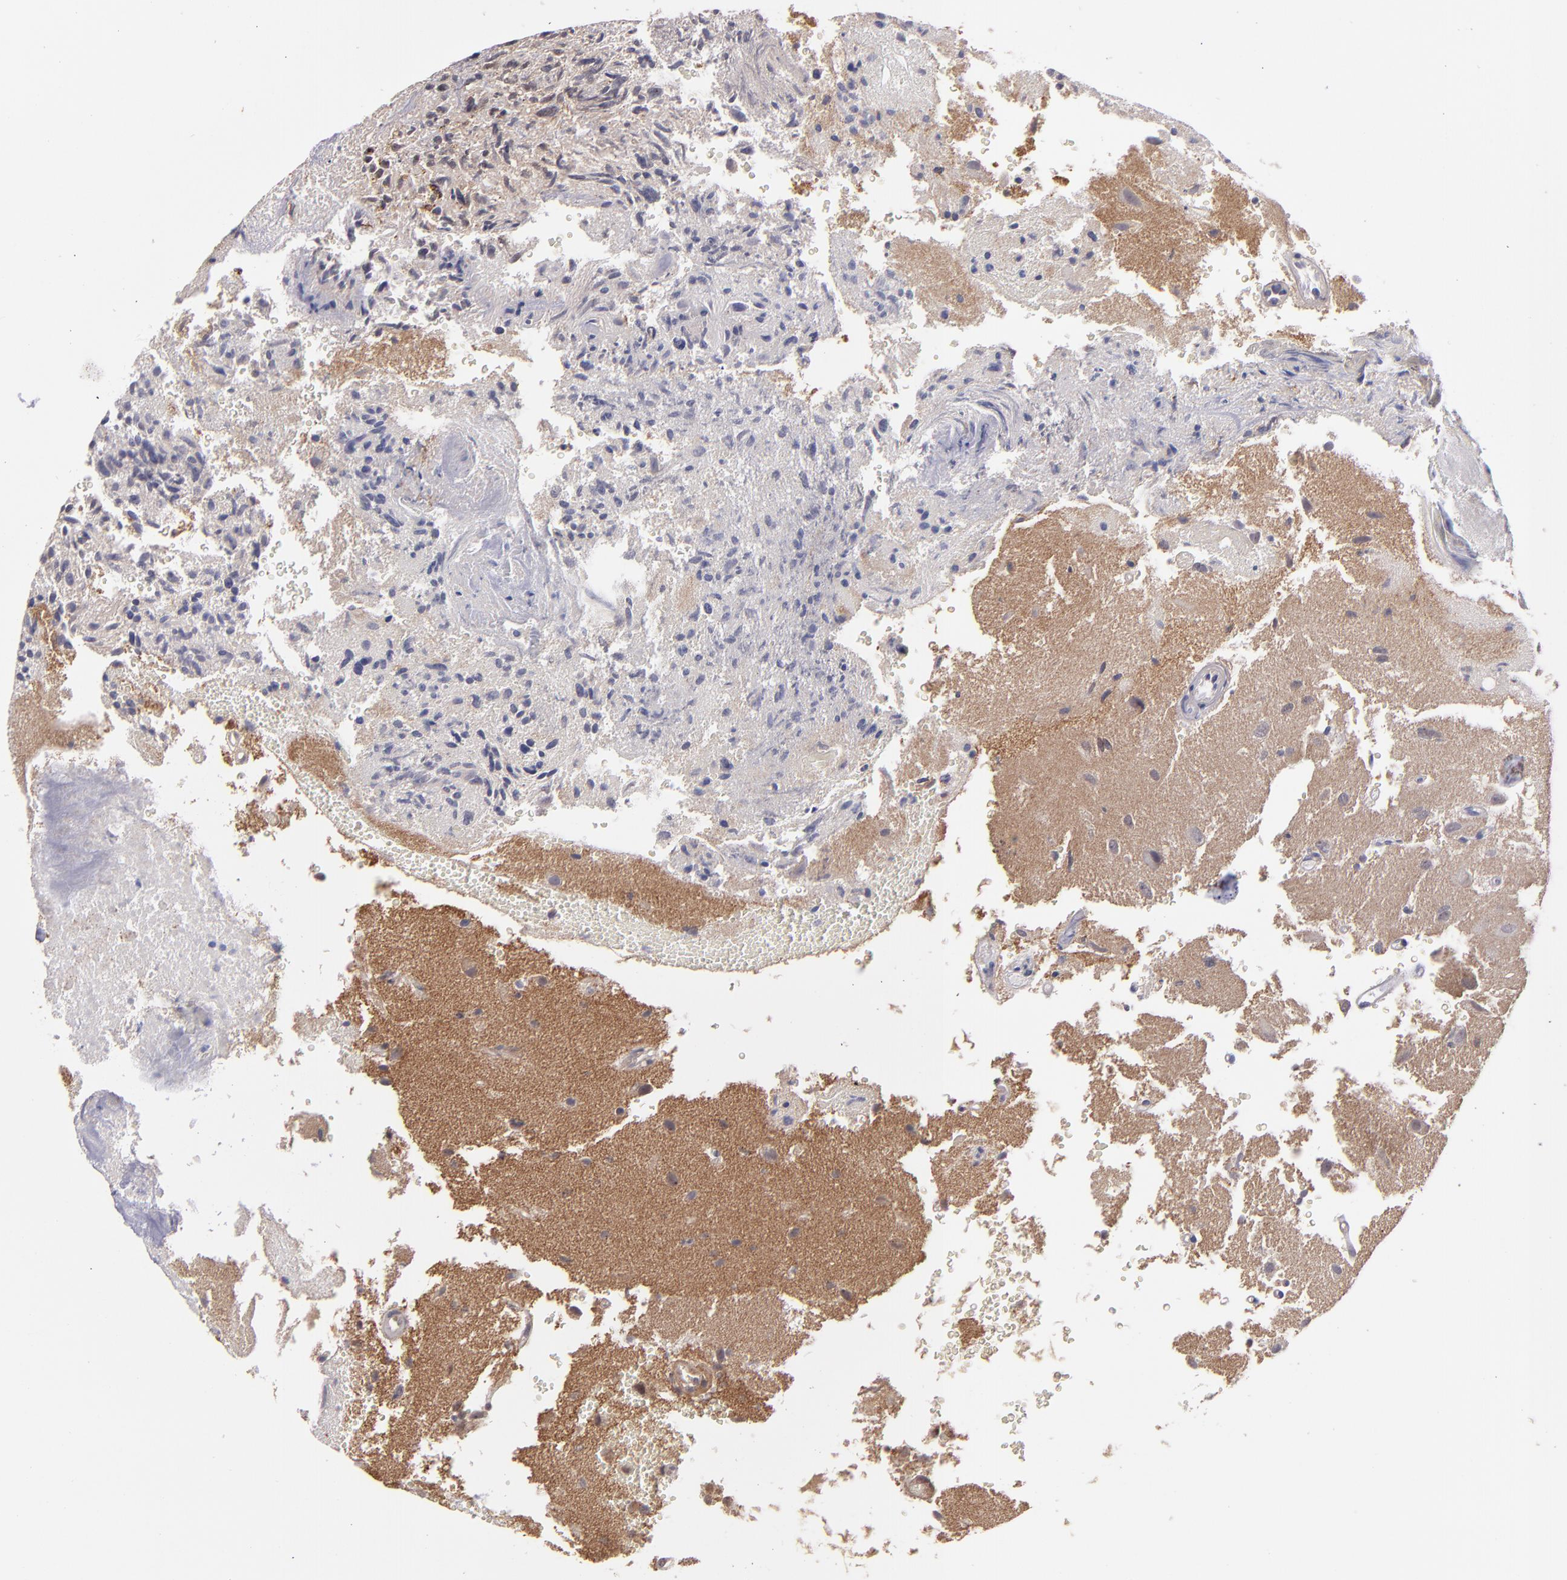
{"staining": {"intensity": "weak", "quantity": "<25%", "location": "cytoplasmic/membranous"}, "tissue": "glioma", "cell_type": "Tumor cells", "image_type": "cancer", "snomed": [{"axis": "morphology", "description": "Normal tissue, NOS"}, {"axis": "morphology", "description": "Glioma, malignant, High grade"}, {"axis": "topography", "description": "Cerebral cortex"}], "caption": "Immunohistochemistry (IHC) photomicrograph of neoplastic tissue: malignant glioma (high-grade) stained with DAB (3,3'-diaminobenzidine) shows no significant protein positivity in tumor cells.", "gene": "ZFYVE1", "patient": {"sex": "male", "age": 75}}